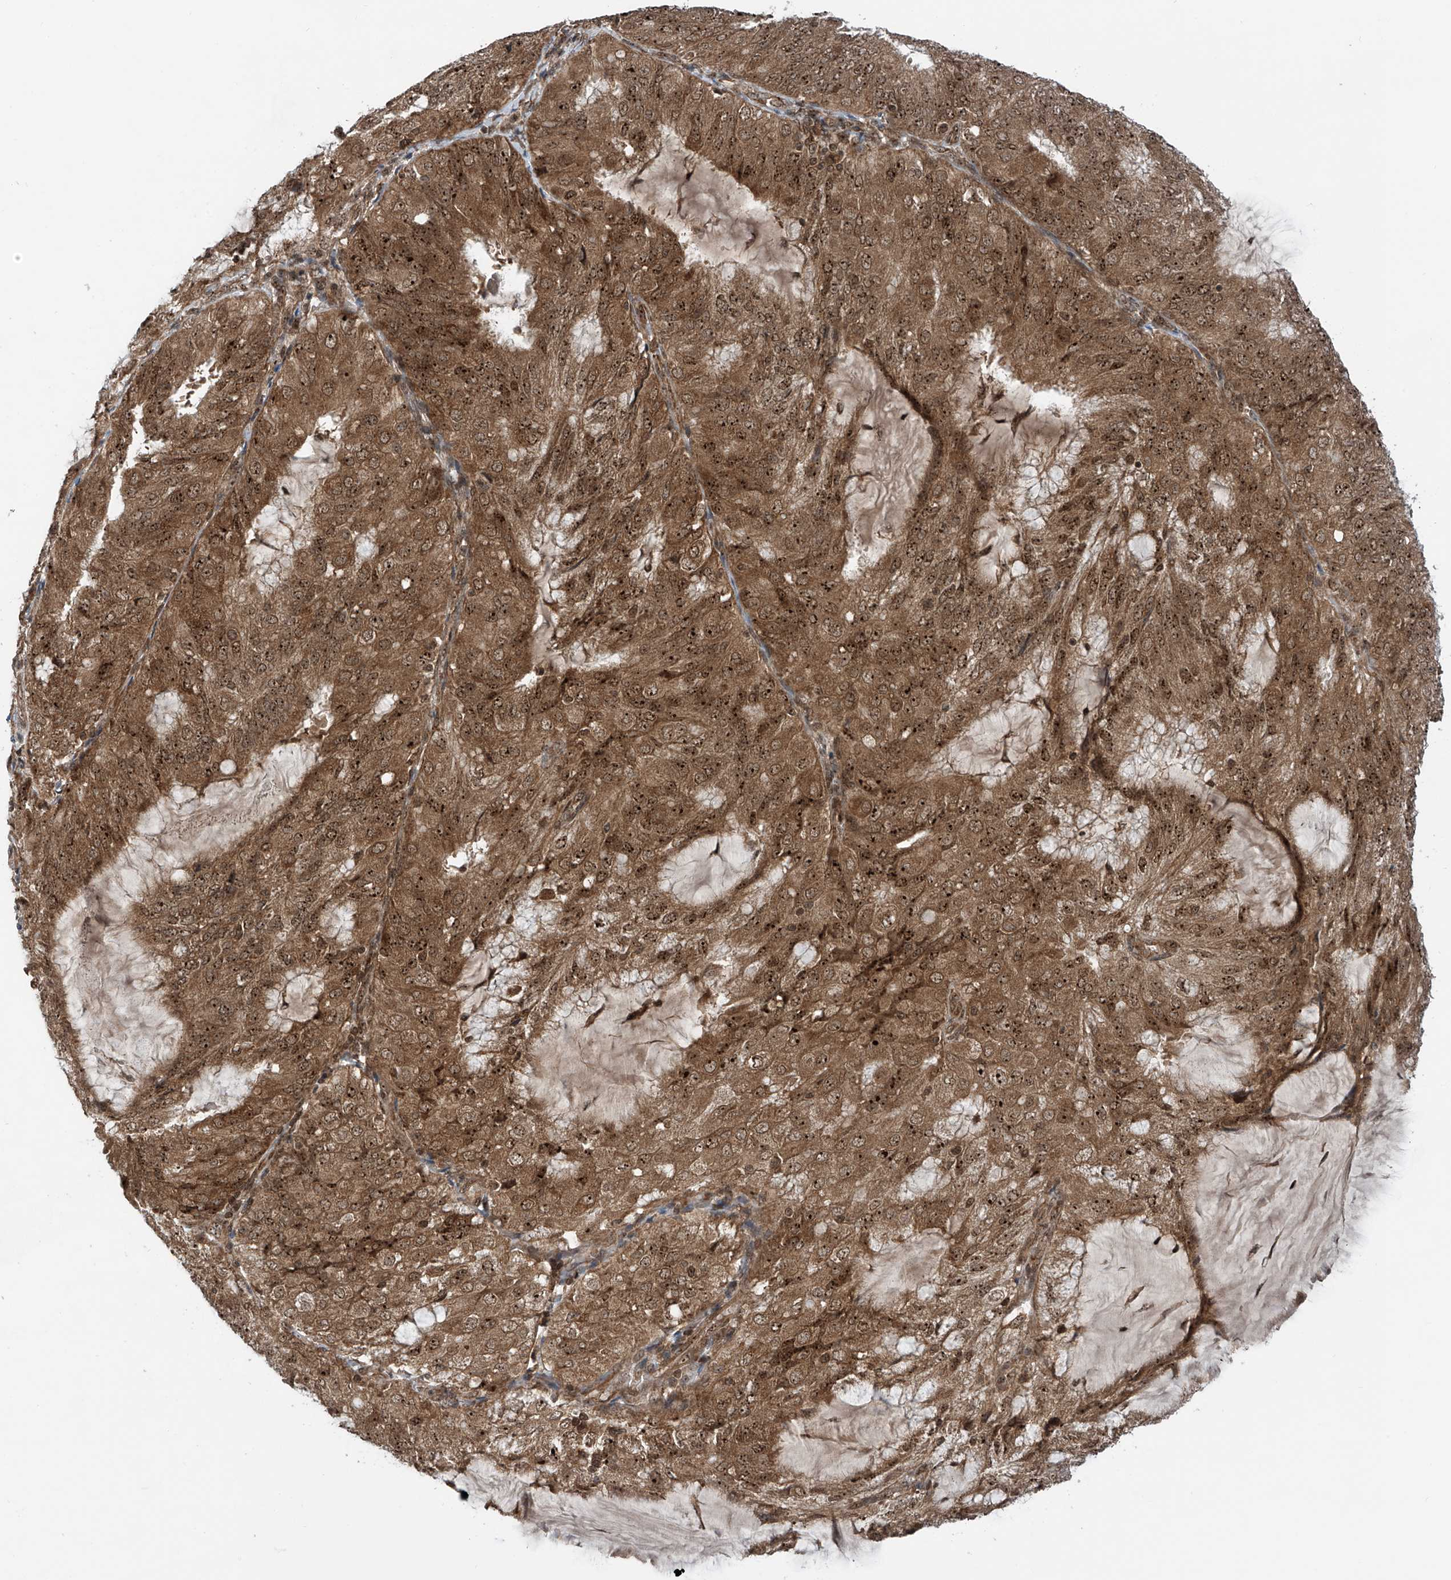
{"staining": {"intensity": "moderate", "quantity": ">75%", "location": "cytoplasmic/membranous,nuclear"}, "tissue": "endometrial cancer", "cell_type": "Tumor cells", "image_type": "cancer", "snomed": [{"axis": "morphology", "description": "Adenocarcinoma, NOS"}, {"axis": "topography", "description": "Endometrium"}], "caption": "Brown immunohistochemical staining in adenocarcinoma (endometrial) reveals moderate cytoplasmic/membranous and nuclear staining in approximately >75% of tumor cells. Using DAB (brown) and hematoxylin (blue) stains, captured at high magnification using brightfield microscopy.", "gene": "C1orf131", "patient": {"sex": "female", "age": 81}}